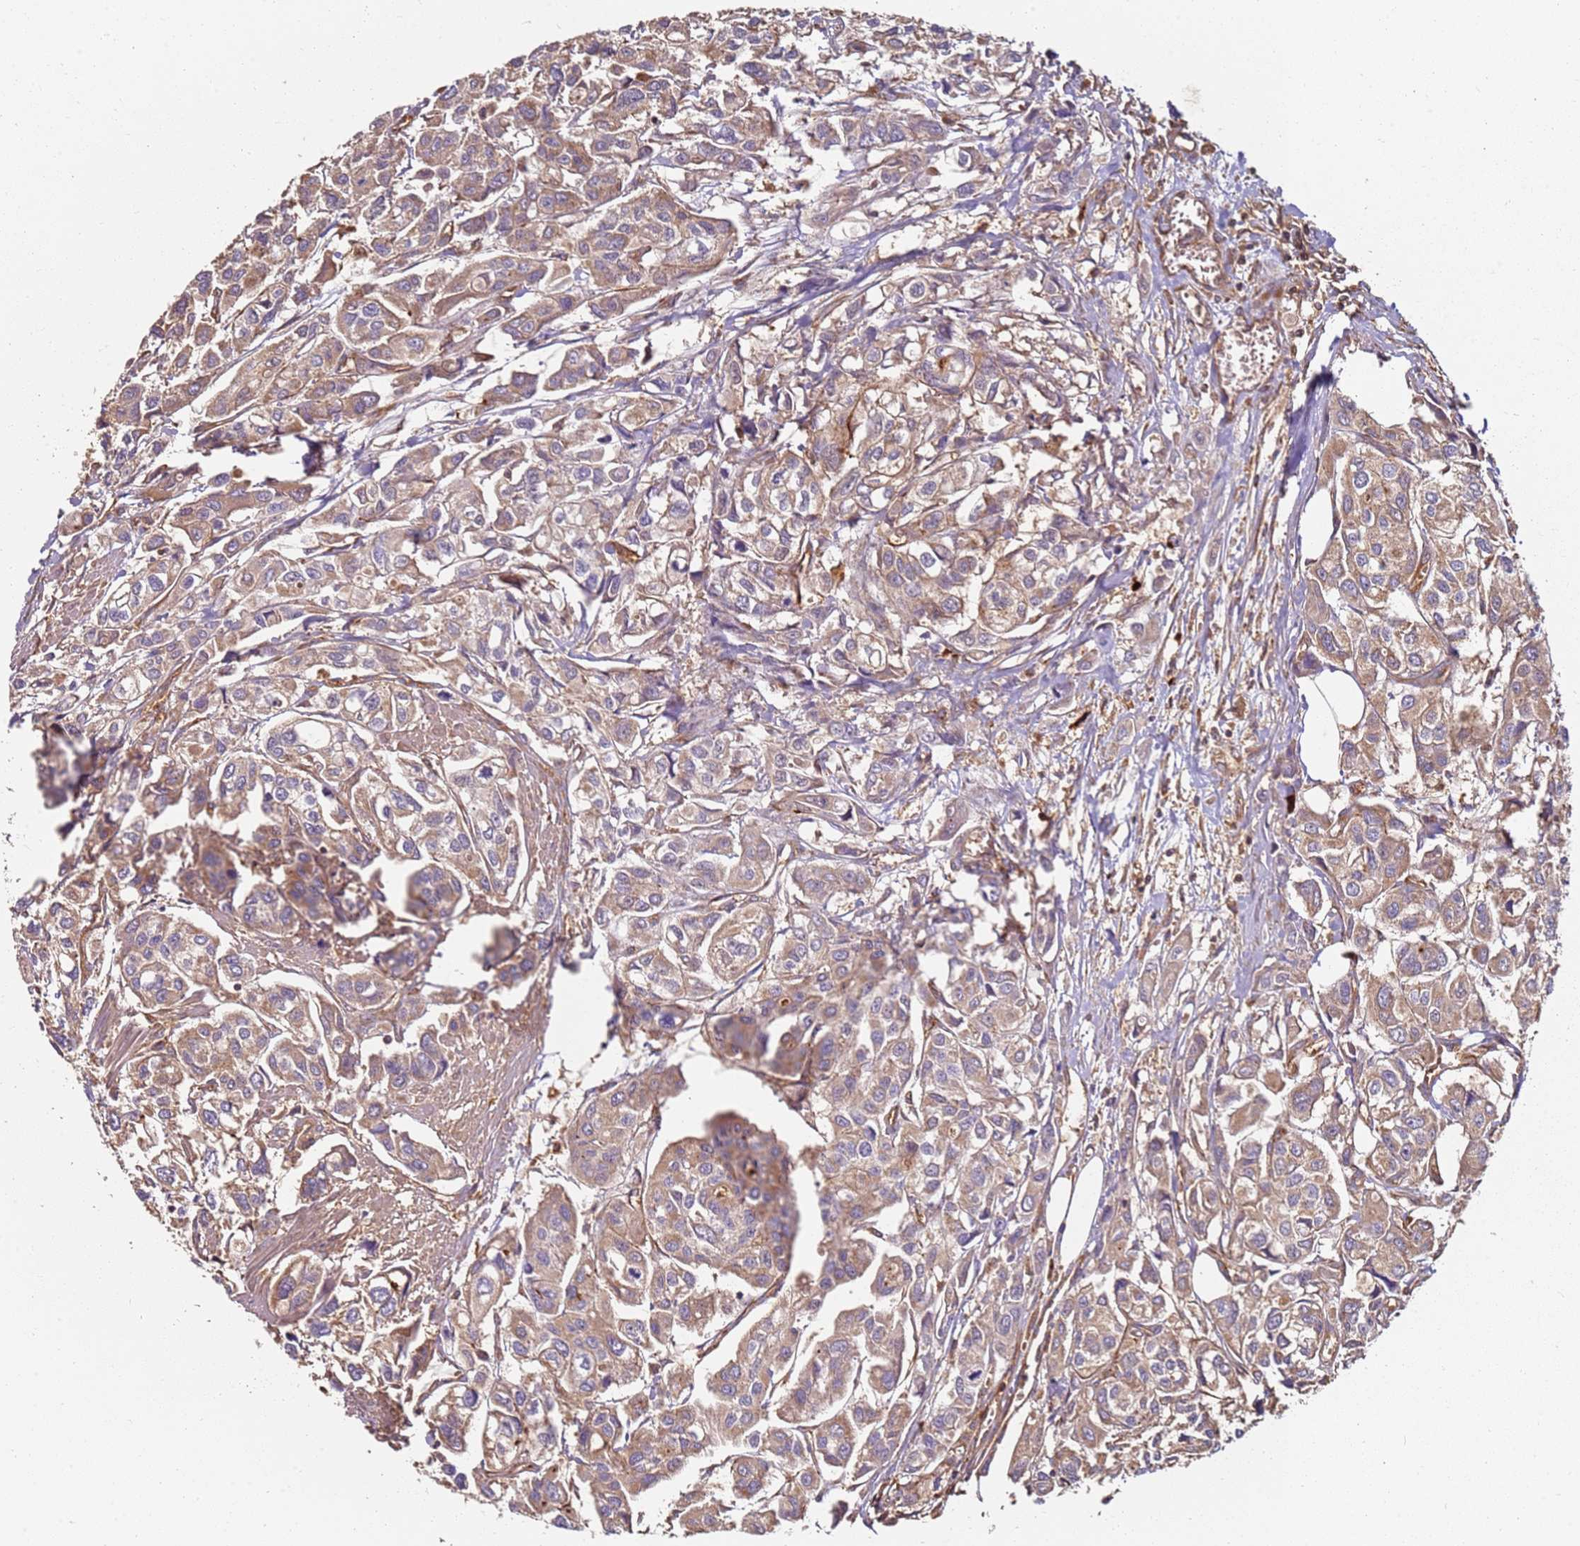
{"staining": {"intensity": "moderate", "quantity": ">75%", "location": "cytoplasmic/membranous"}, "tissue": "urothelial cancer", "cell_type": "Tumor cells", "image_type": "cancer", "snomed": [{"axis": "morphology", "description": "Urothelial carcinoma, High grade"}, {"axis": "topography", "description": "Urinary bladder"}], "caption": "DAB (3,3'-diaminobenzidine) immunohistochemical staining of human high-grade urothelial carcinoma displays moderate cytoplasmic/membranous protein expression in about >75% of tumor cells.", "gene": "SCGB2B2", "patient": {"sex": "male", "age": 67}}